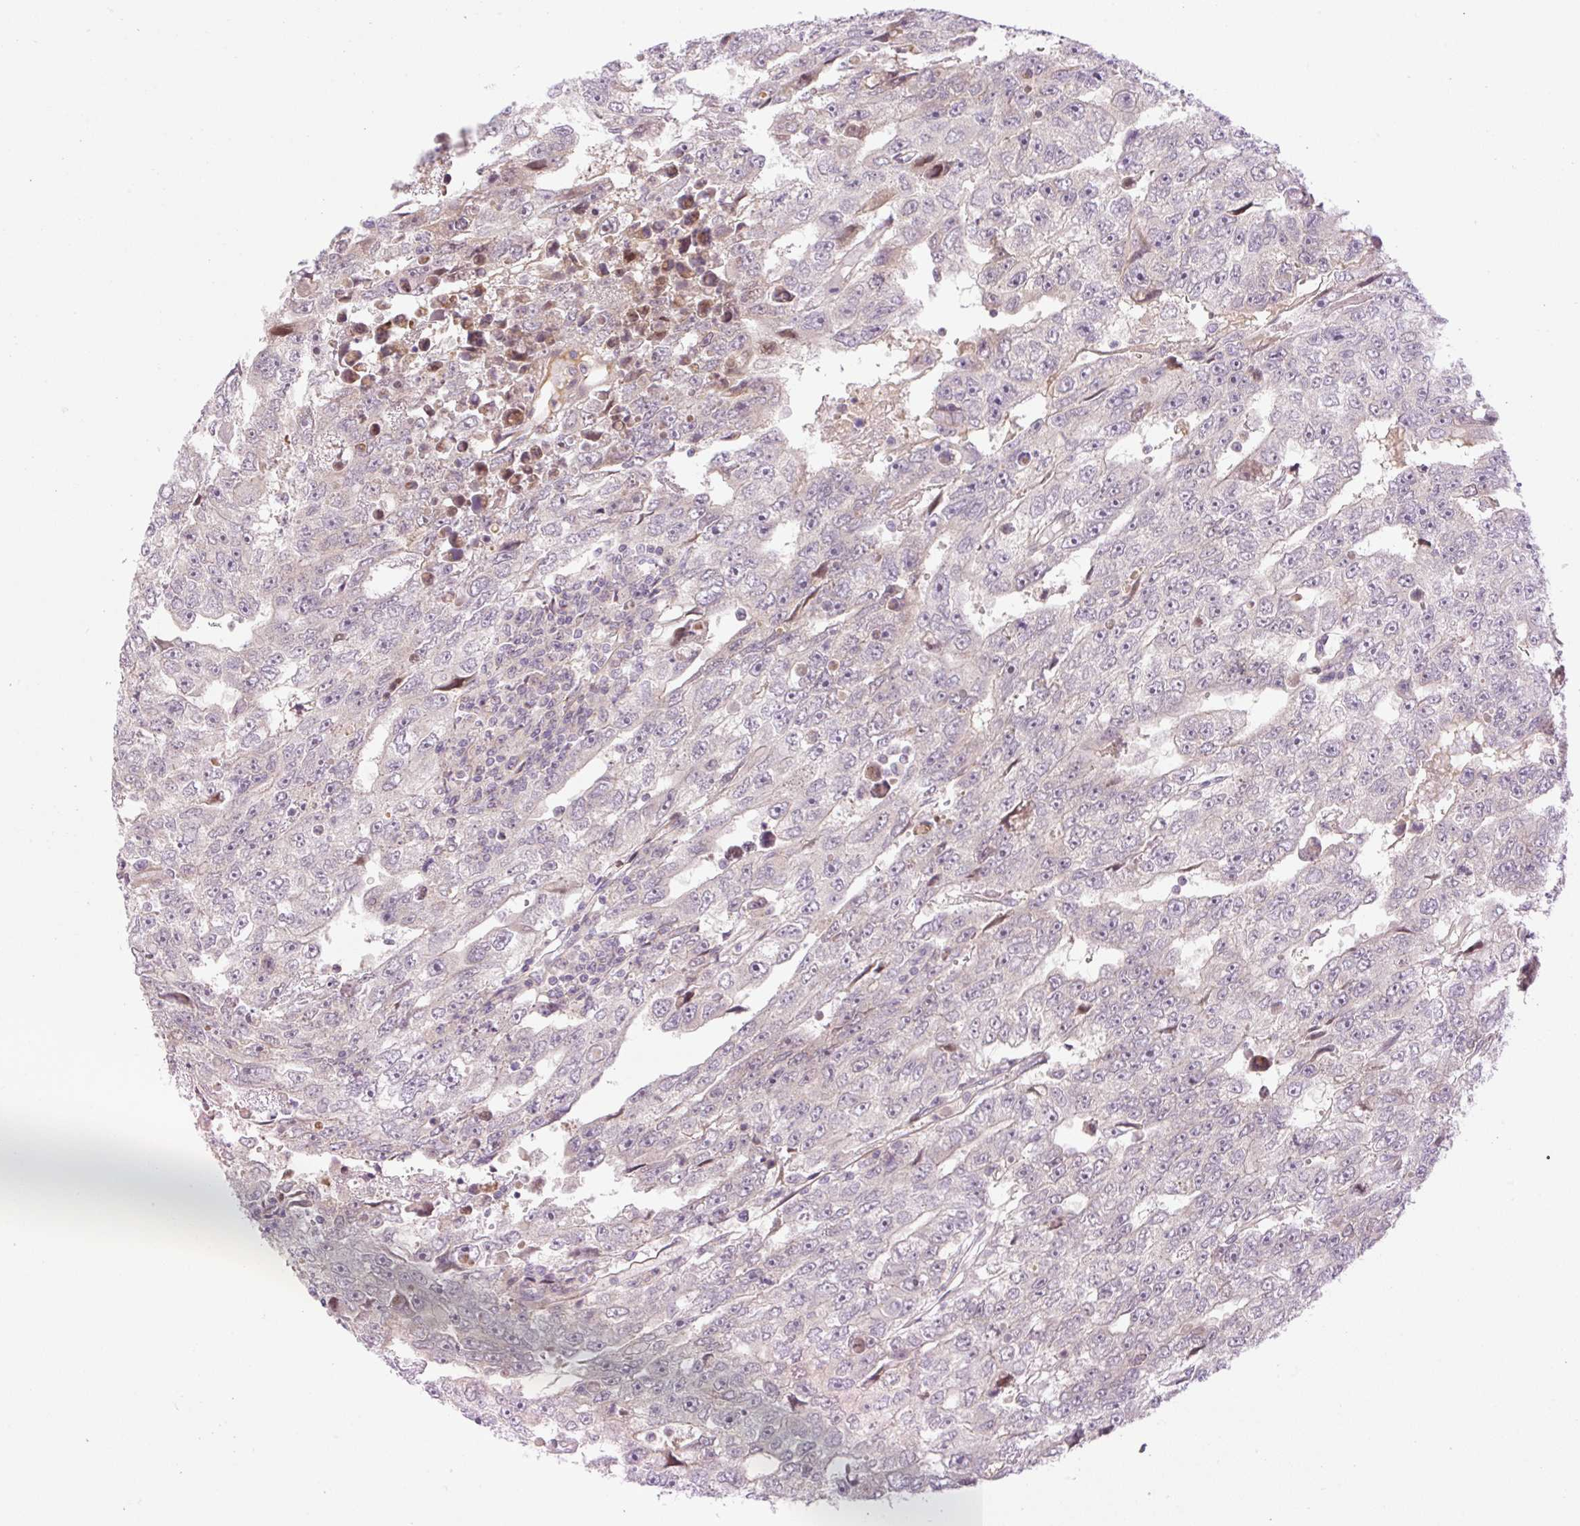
{"staining": {"intensity": "negative", "quantity": "none", "location": "none"}, "tissue": "testis cancer", "cell_type": "Tumor cells", "image_type": "cancer", "snomed": [{"axis": "morphology", "description": "Carcinoma, Embryonal, NOS"}, {"axis": "topography", "description": "Testis"}], "caption": "High magnification brightfield microscopy of embryonal carcinoma (testis) stained with DAB (brown) and counterstained with hematoxylin (blue): tumor cells show no significant staining.", "gene": "ZNF394", "patient": {"sex": "male", "age": 20}}